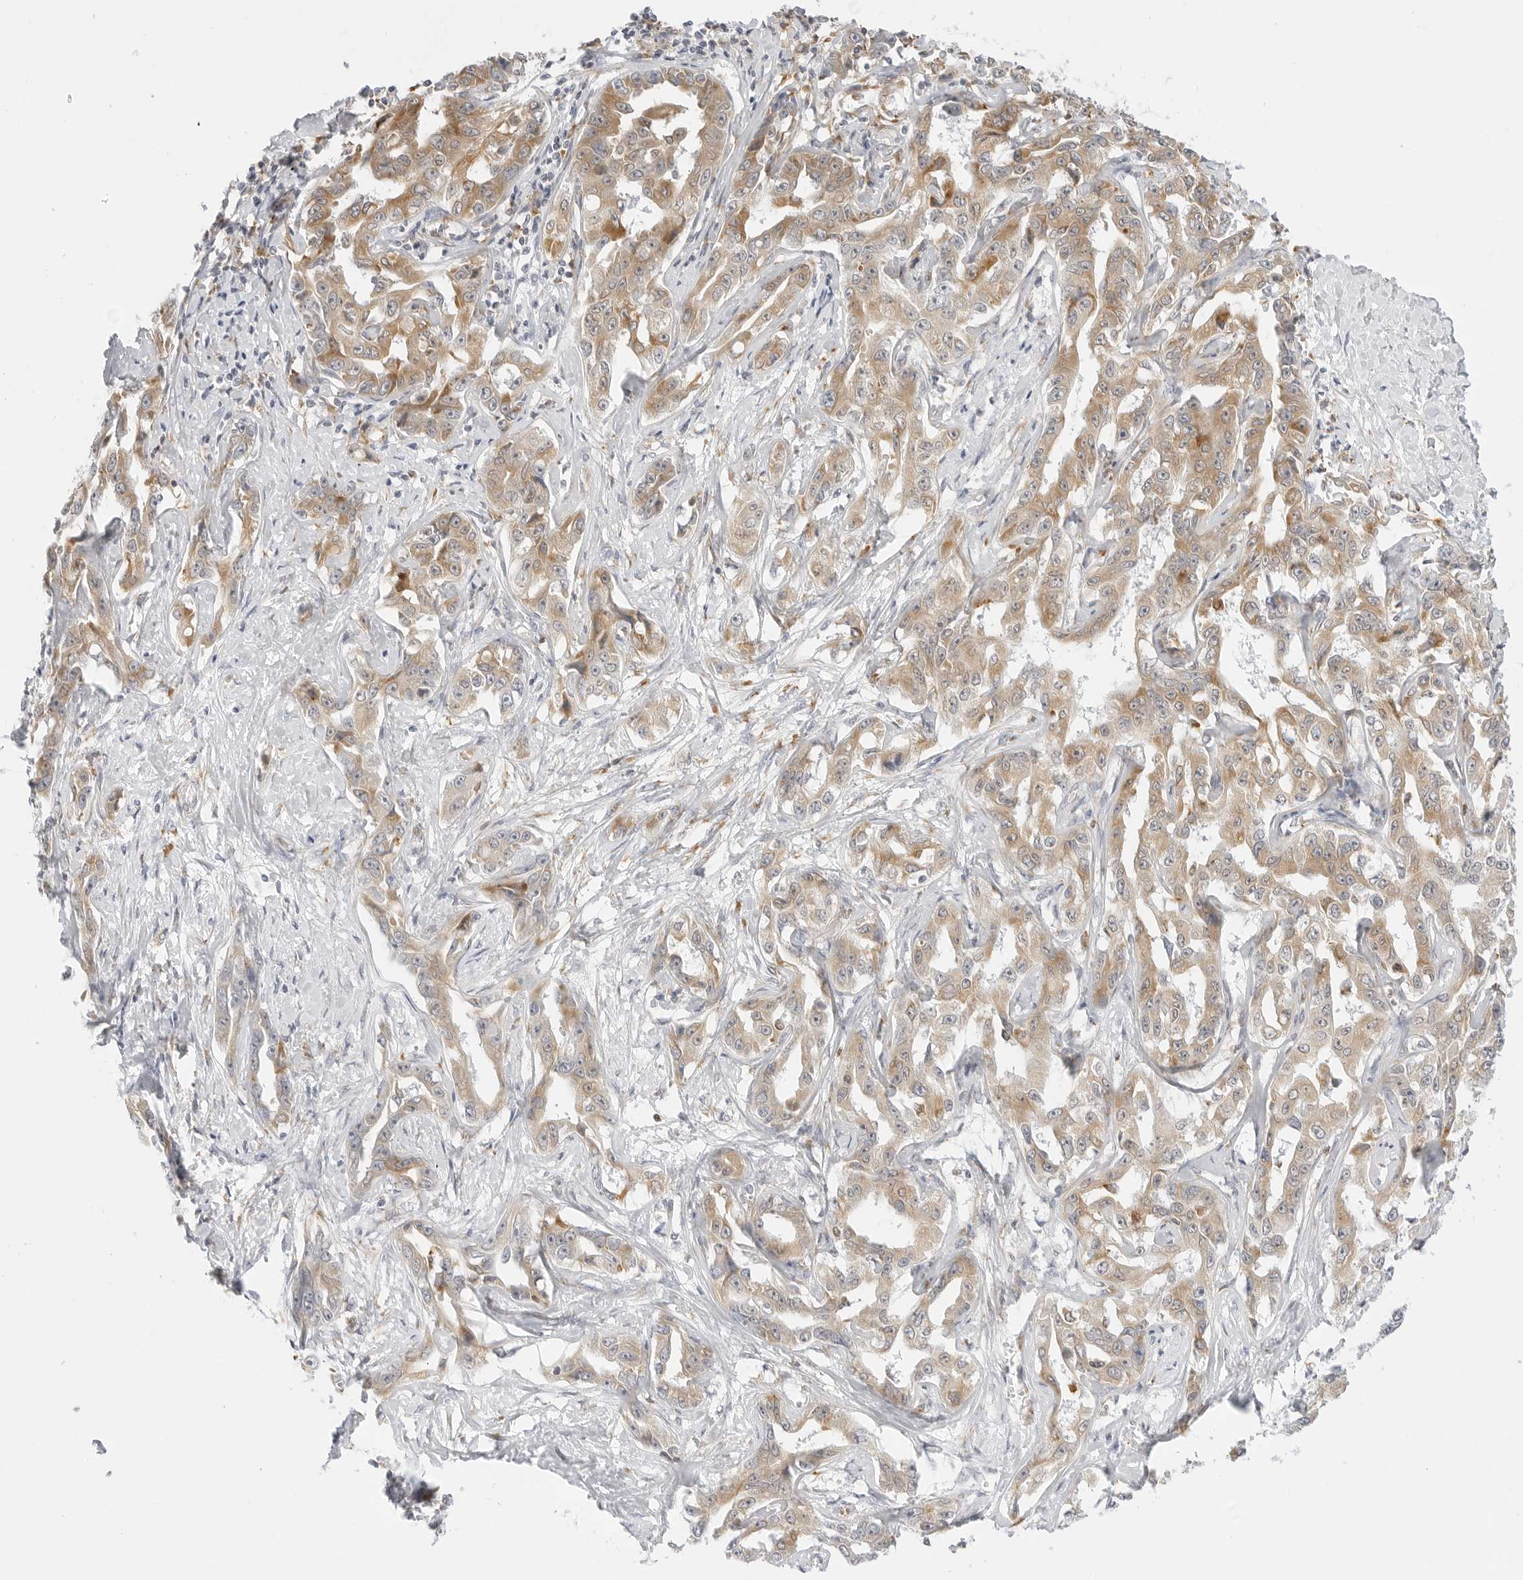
{"staining": {"intensity": "moderate", "quantity": ">75%", "location": "cytoplasmic/membranous"}, "tissue": "liver cancer", "cell_type": "Tumor cells", "image_type": "cancer", "snomed": [{"axis": "morphology", "description": "Cholangiocarcinoma"}, {"axis": "topography", "description": "Liver"}], "caption": "Liver cholangiocarcinoma was stained to show a protein in brown. There is medium levels of moderate cytoplasmic/membranous positivity in about >75% of tumor cells.", "gene": "THEM4", "patient": {"sex": "male", "age": 59}}